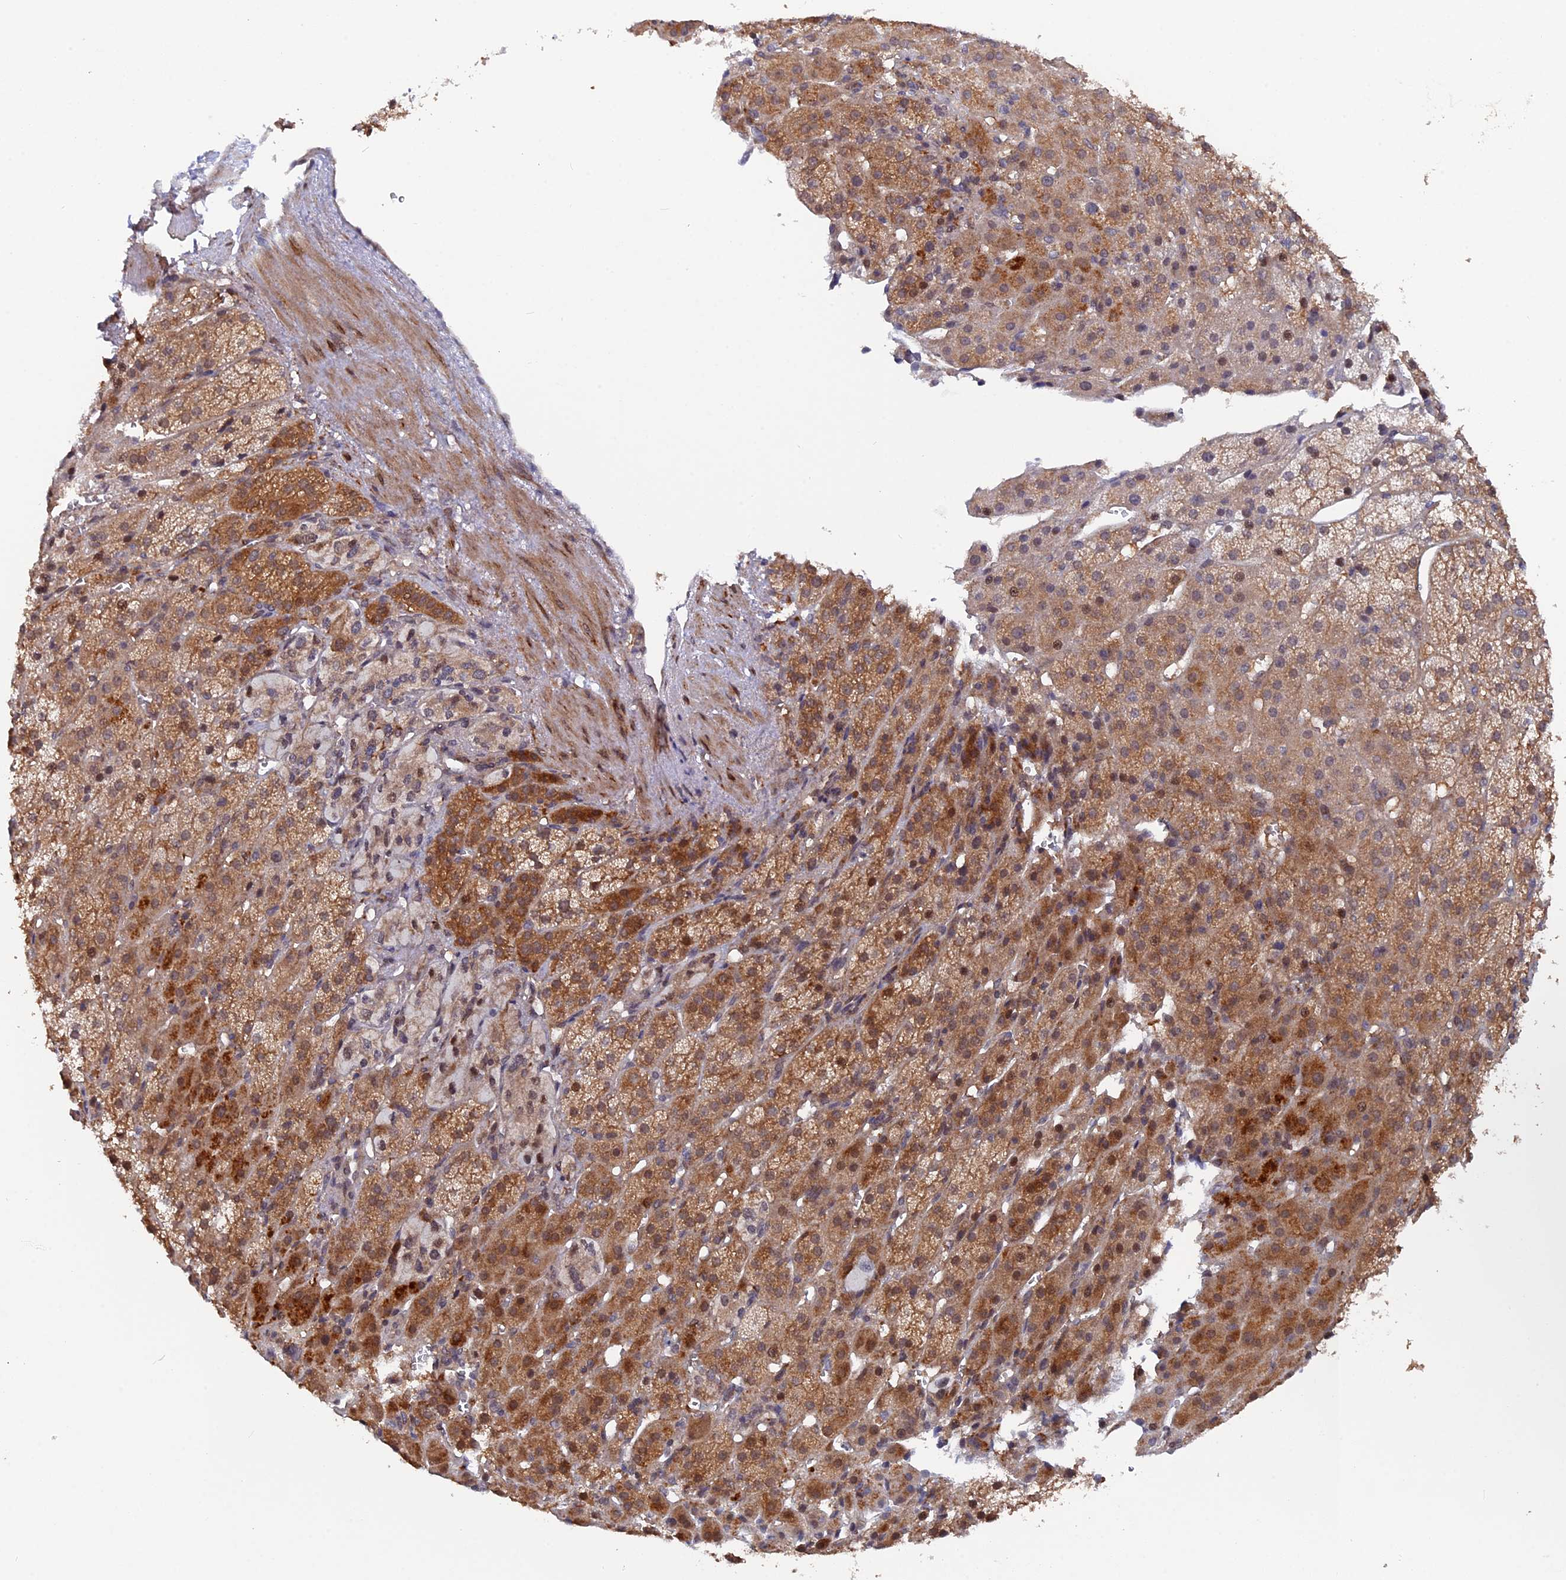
{"staining": {"intensity": "moderate", "quantity": ">75%", "location": "cytoplasmic/membranous,nuclear"}, "tissue": "adrenal gland", "cell_type": "Glandular cells", "image_type": "normal", "snomed": [{"axis": "morphology", "description": "Normal tissue, NOS"}, {"axis": "topography", "description": "Adrenal gland"}], "caption": "IHC histopathology image of normal adrenal gland: adrenal gland stained using immunohistochemistry (IHC) demonstrates medium levels of moderate protein expression localized specifically in the cytoplasmic/membranous,nuclear of glandular cells, appearing as a cytoplasmic/membranous,nuclear brown color.", "gene": "TMC5", "patient": {"sex": "female", "age": 57}}